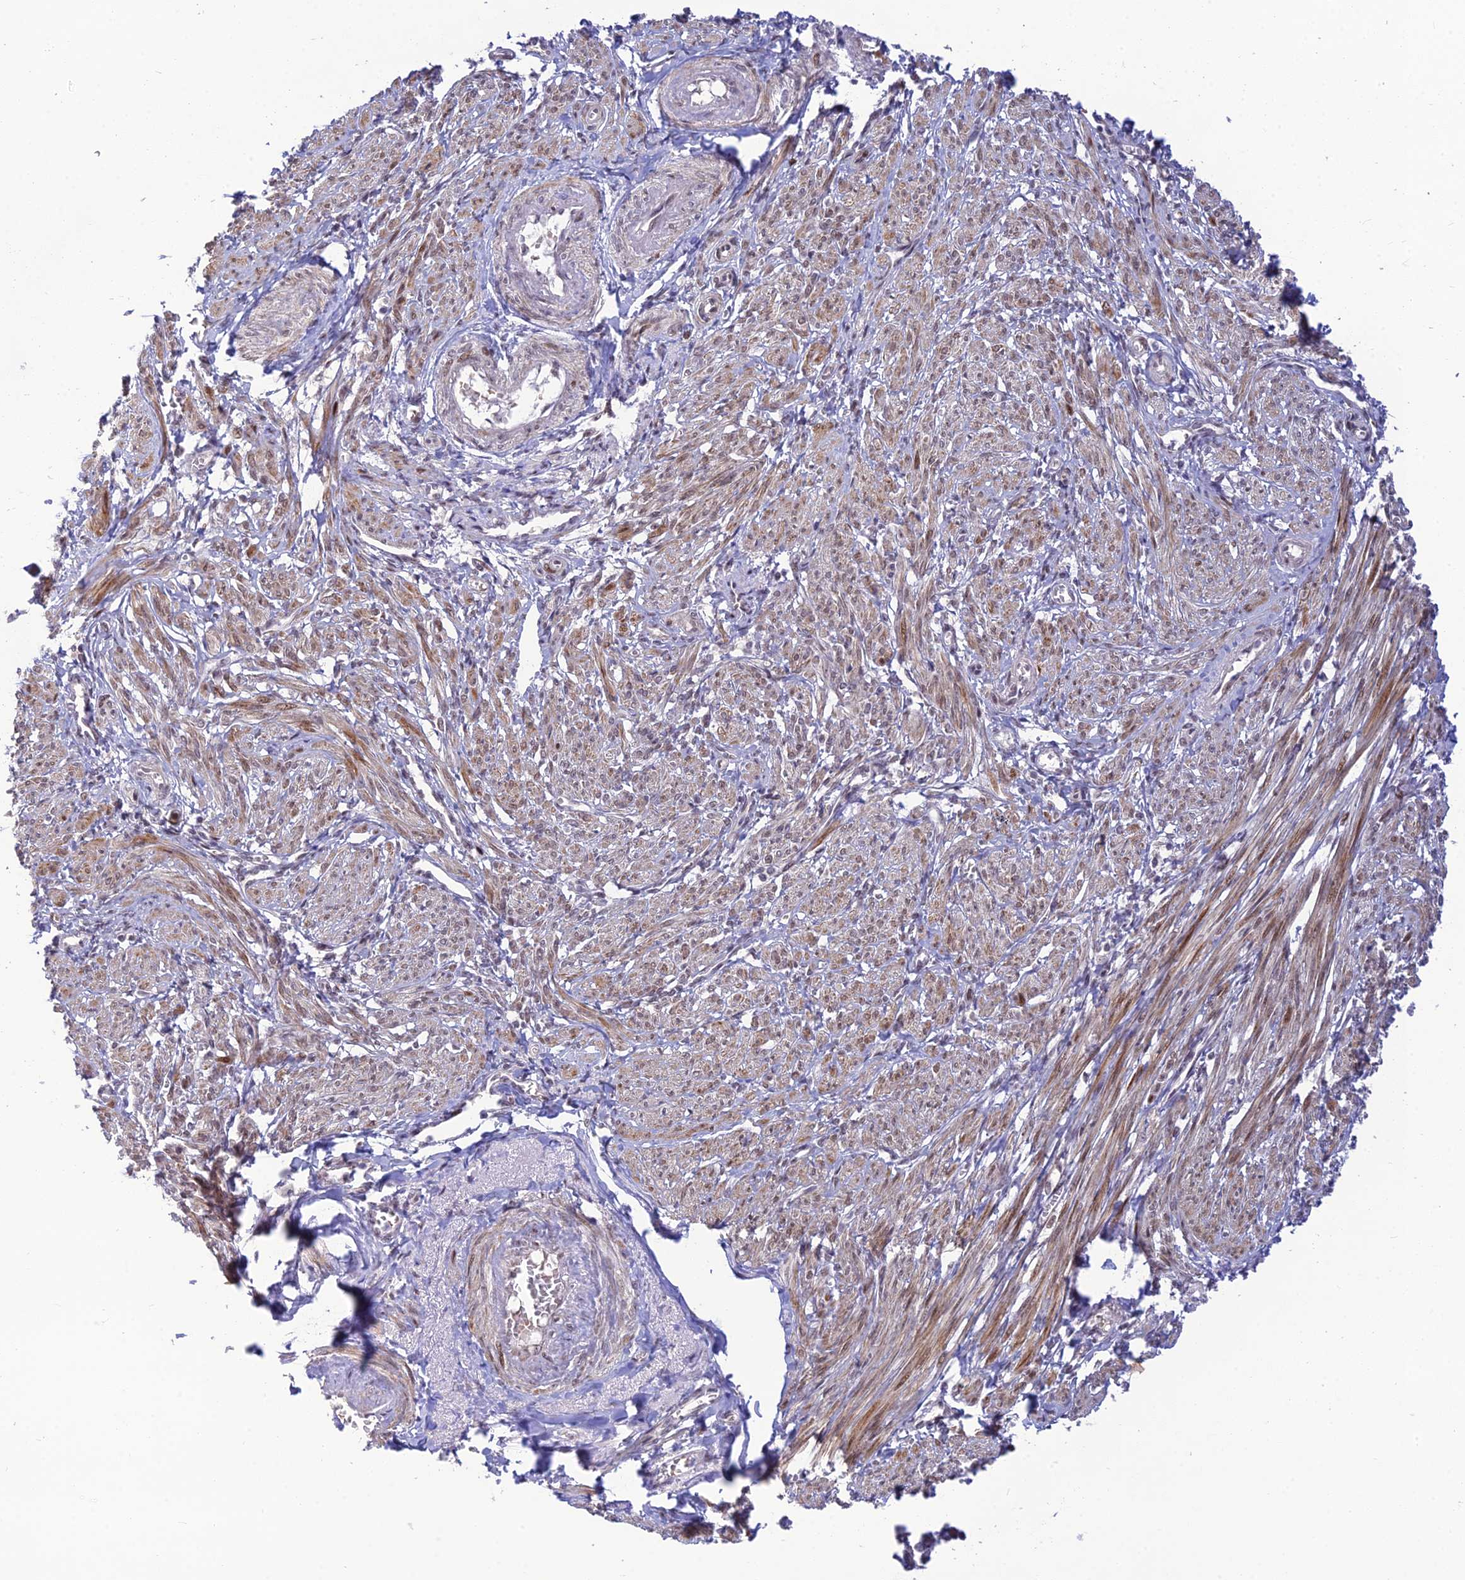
{"staining": {"intensity": "moderate", "quantity": "<25%", "location": "cytoplasmic/membranous"}, "tissue": "smooth muscle", "cell_type": "Smooth muscle cells", "image_type": "normal", "snomed": [{"axis": "morphology", "description": "Normal tissue, NOS"}, {"axis": "topography", "description": "Smooth muscle"}], "caption": "Immunohistochemical staining of normal smooth muscle displays moderate cytoplasmic/membranous protein positivity in approximately <25% of smooth muscle cells.", "gene": "ASPDH", "patient": {"sex": "female", "age": 39}}